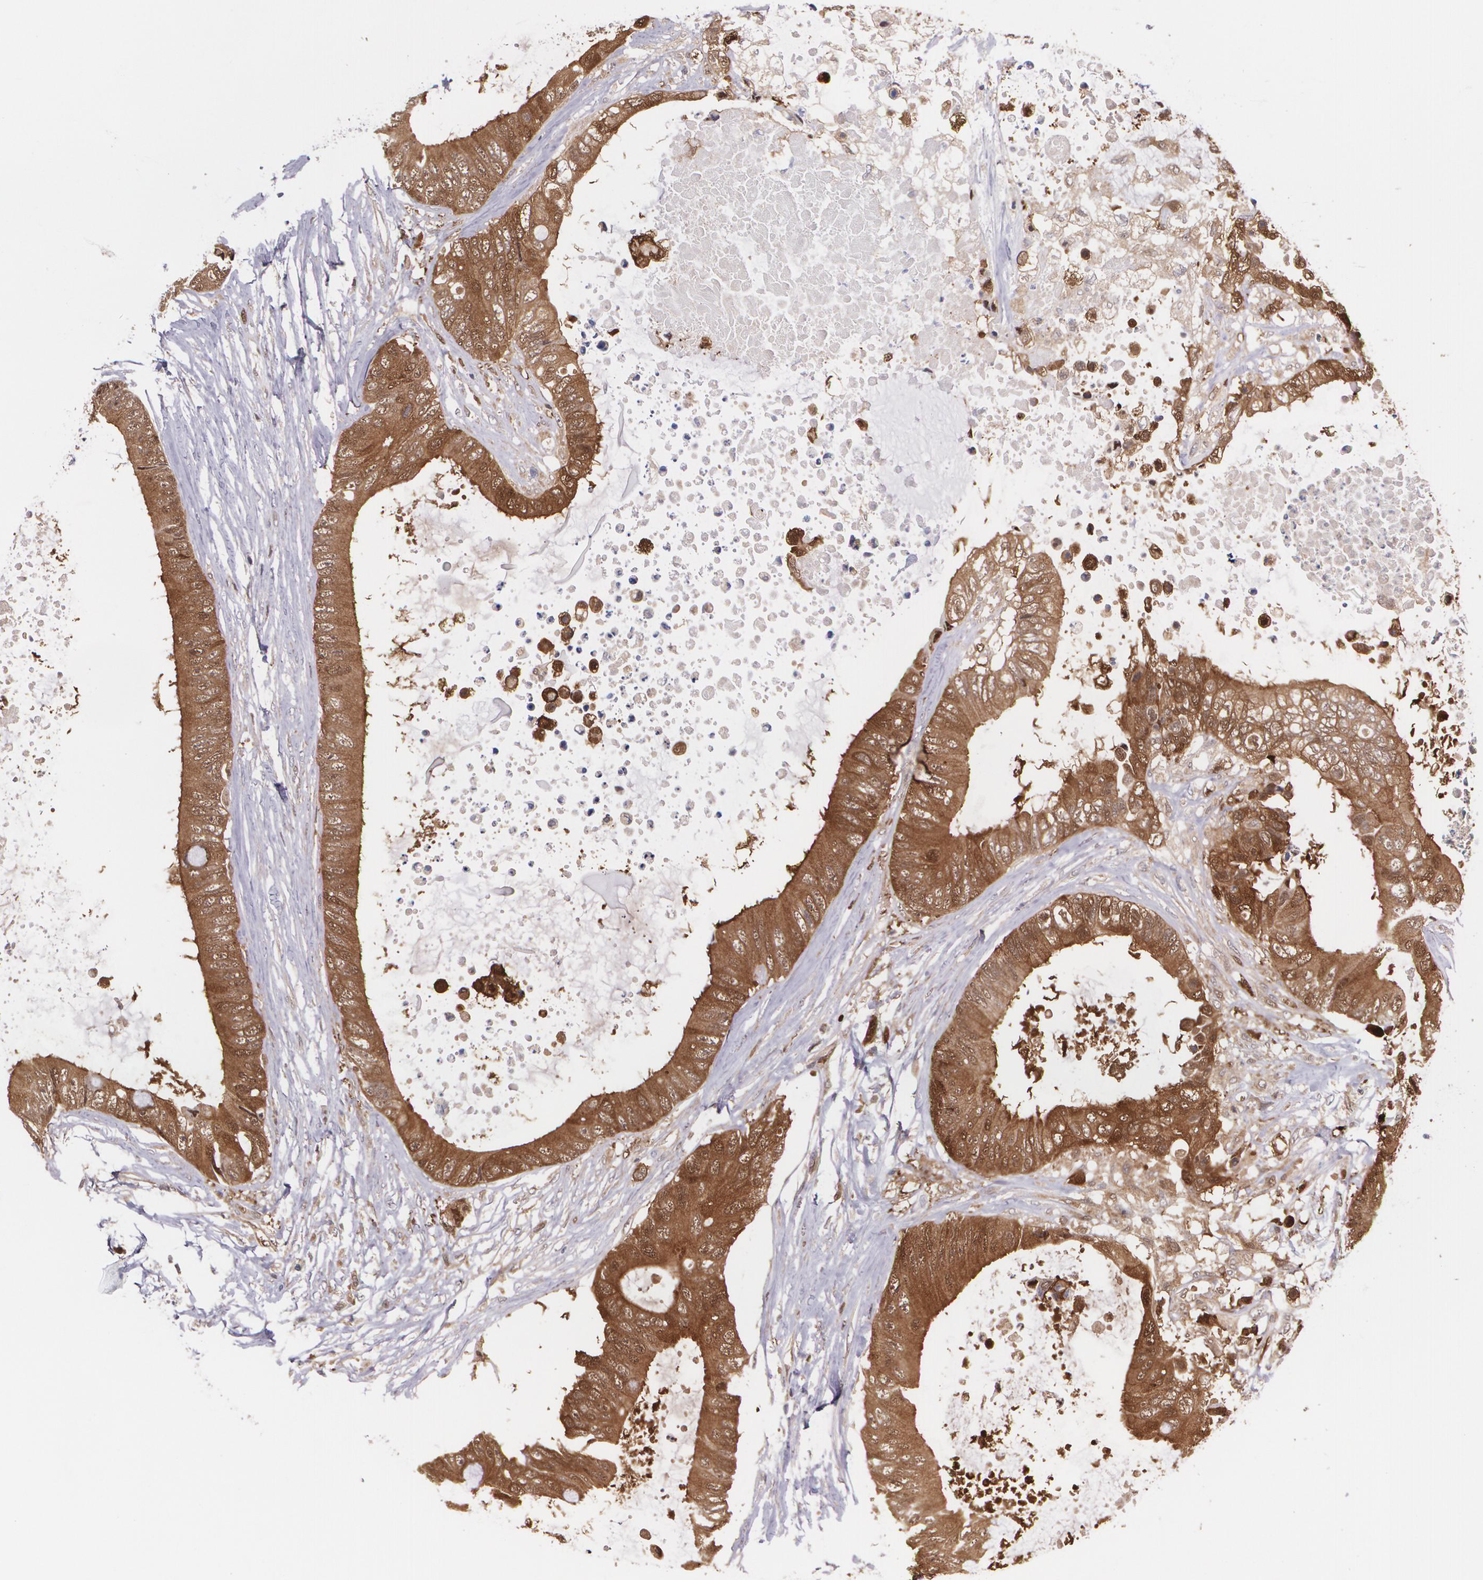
{"staining": {"intensity": "strong", "quantity": ">75%", "location": "cytoplasmic/membranous,nuclear"}, "tissue": "colorectal cancer", "cell_type": "Tumor cells", "image_type": "cancer", "snomed": [{"axis": "morphology", "description": "Normal tissue, NOS"}, {"axis": "morphology", "description": "Adenocarcinoma, NOS"}, {"axis": "topography", "description": "Rectum"}, {"axis": "topography", "description": "Peripheral nerve tissue"}], "caption": "Protein expression analysis of colorectal cancer demonstrates strong cytoplasmic/membranous and nuclear positivity in about >75% of tumor cells. (brown staining indicates protein expression, while blue staining denotes nuclei).", "gene": "HSPH1", "patient": {"sex": "female", "age": 77}}